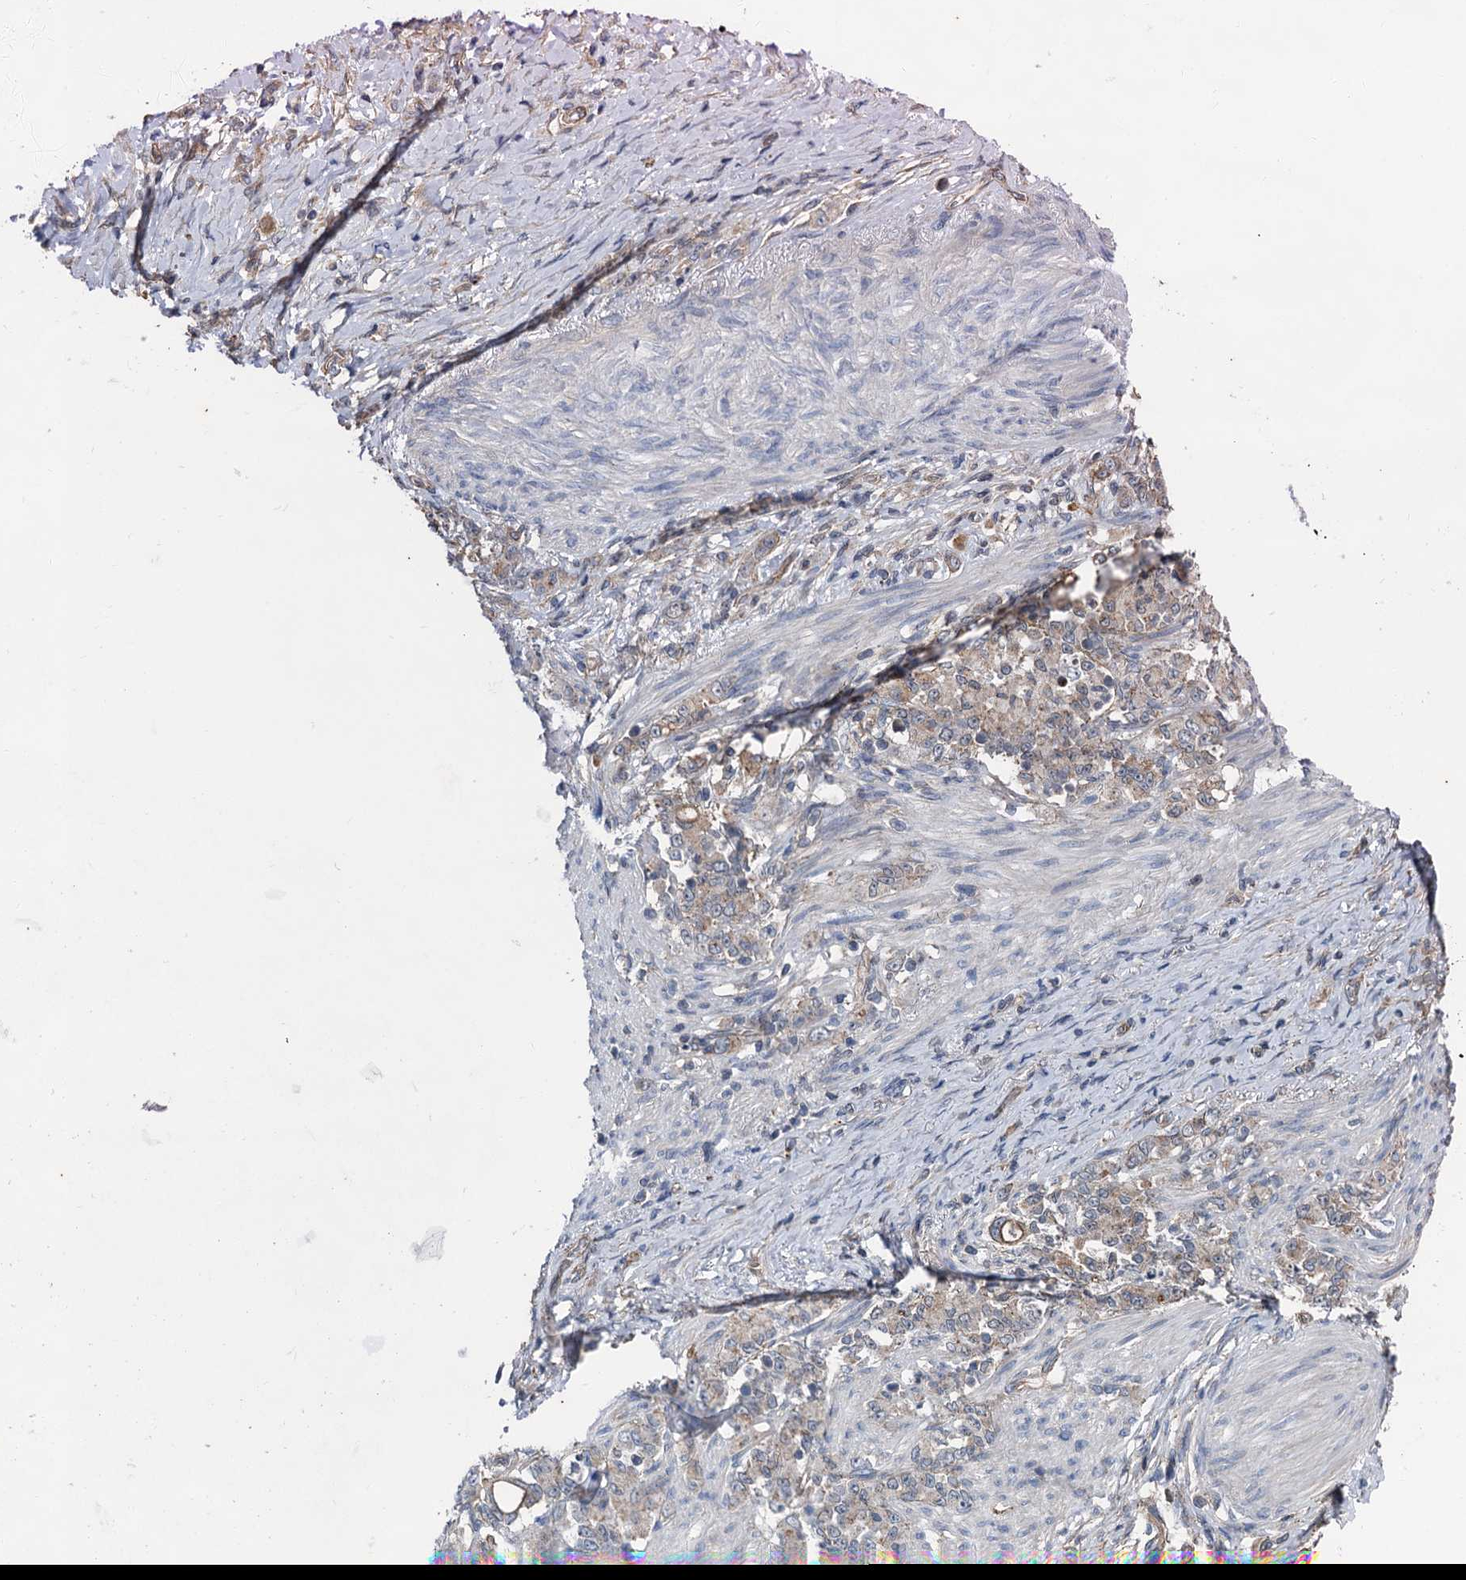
{"staining": {"intensity": "weak", "quantity": ">75%", "location": "cytoplasmic/membranous"}, "tissue": "stomach cancer", "cell_type": "Tumor cells", "image_type": "cancer", "snomed": [{"axis": "morphology", "description": "Adenocarcinoma, NOS"}, {"axis": "topography", "description": "Stomach"}], "caption": "A low amount of weak cytoplasmic/membranous staining is present in approximately >75% of tumor cells in adenocarcinoma (stomach) tissue.", "gene": "ZFYVE19", "patient": {"sex": "female", "age": 79}}